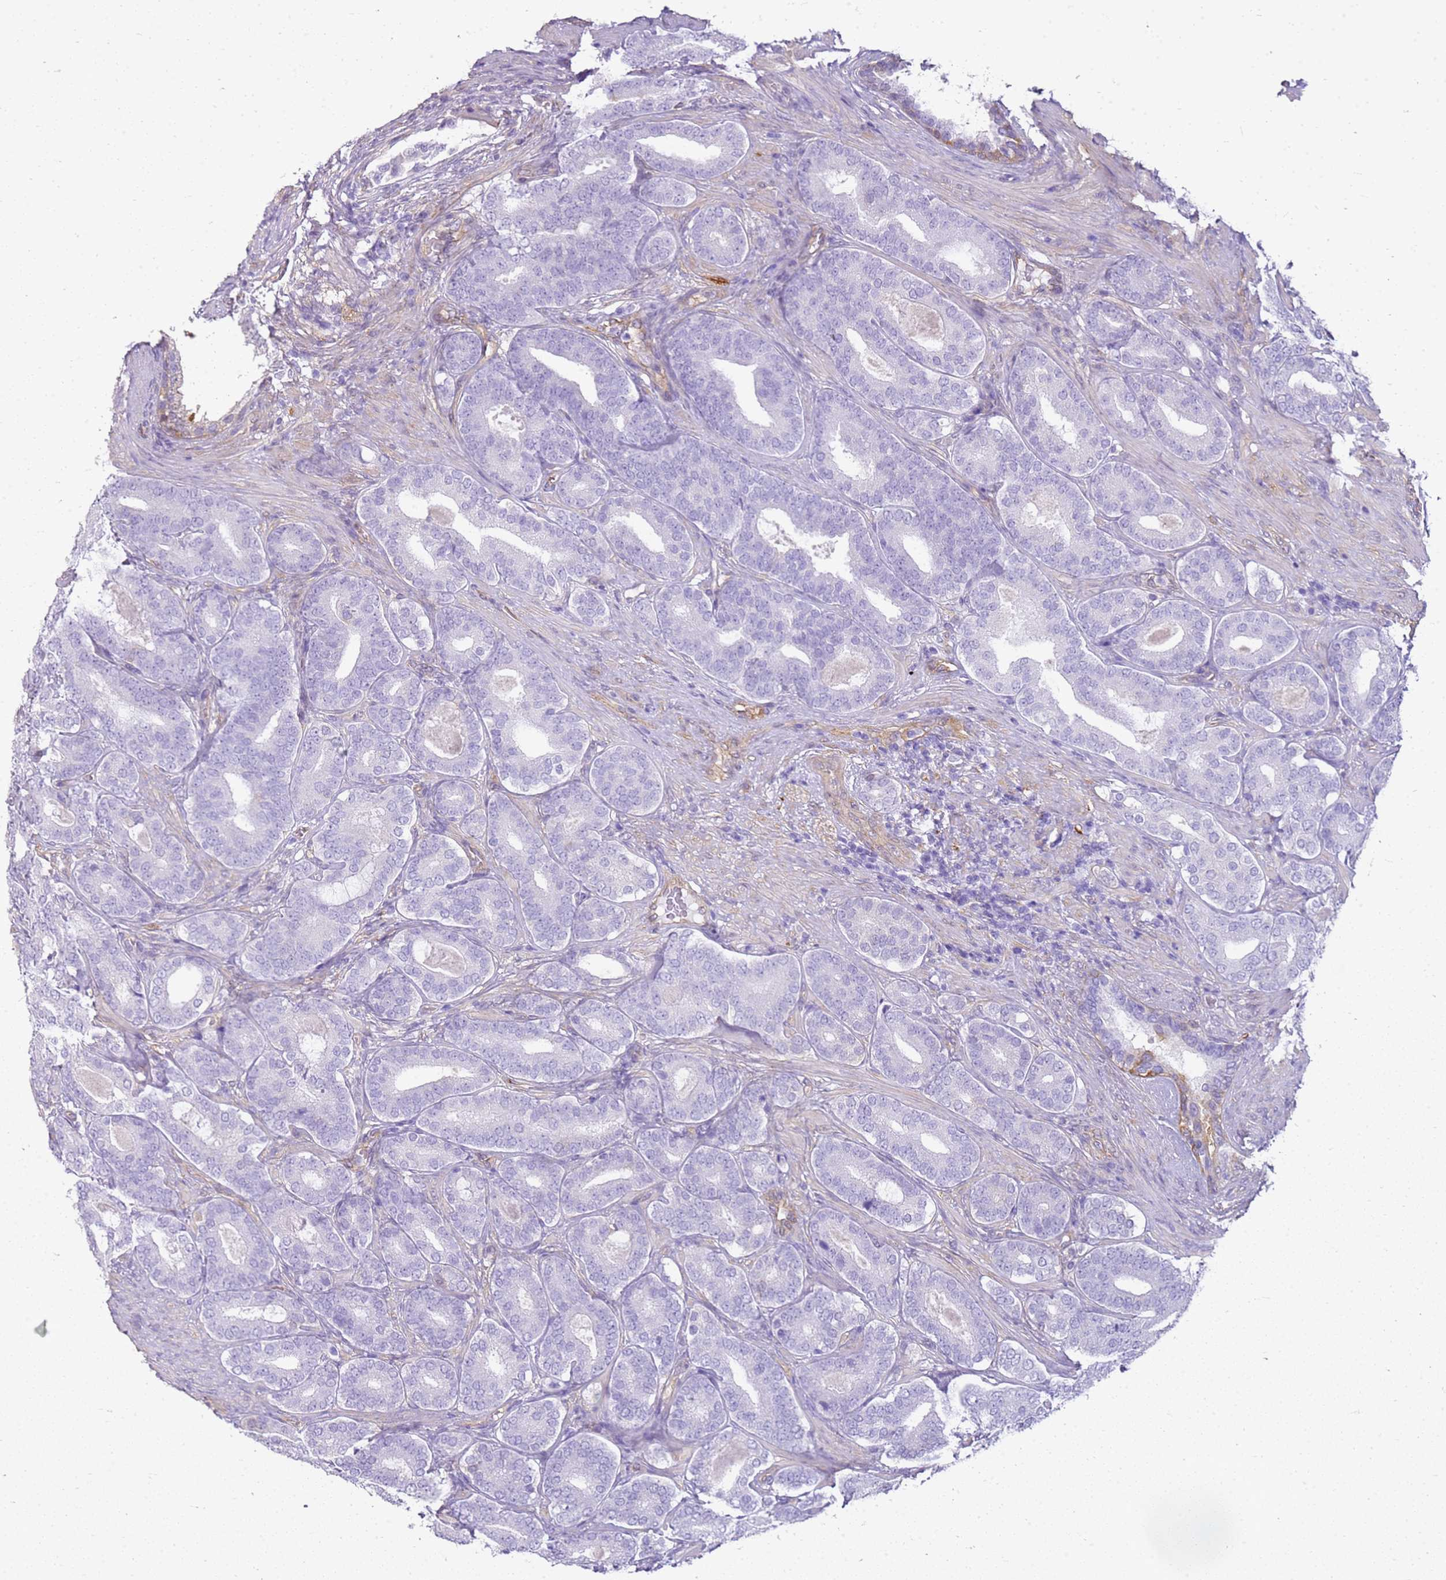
{"staining": {"intensity": "negative", "quantity": "none", "location": "none"}, "tissue": "prostate cancer", "cell_type": "Tumor cells", "image_type": "cancer", "snomed": [{"axis": "morphology", "description": "Adenocarcinoma, High grade"}, {"axis": "topography", "description": "Prostate"}], "caption": "Prostate cancer (high-grade adenocarcinoma) stained for a protein using IHC shows no staining tumor cells.", "gene": "HSPB1", "patient": {"sex": "male", "age": 60}}